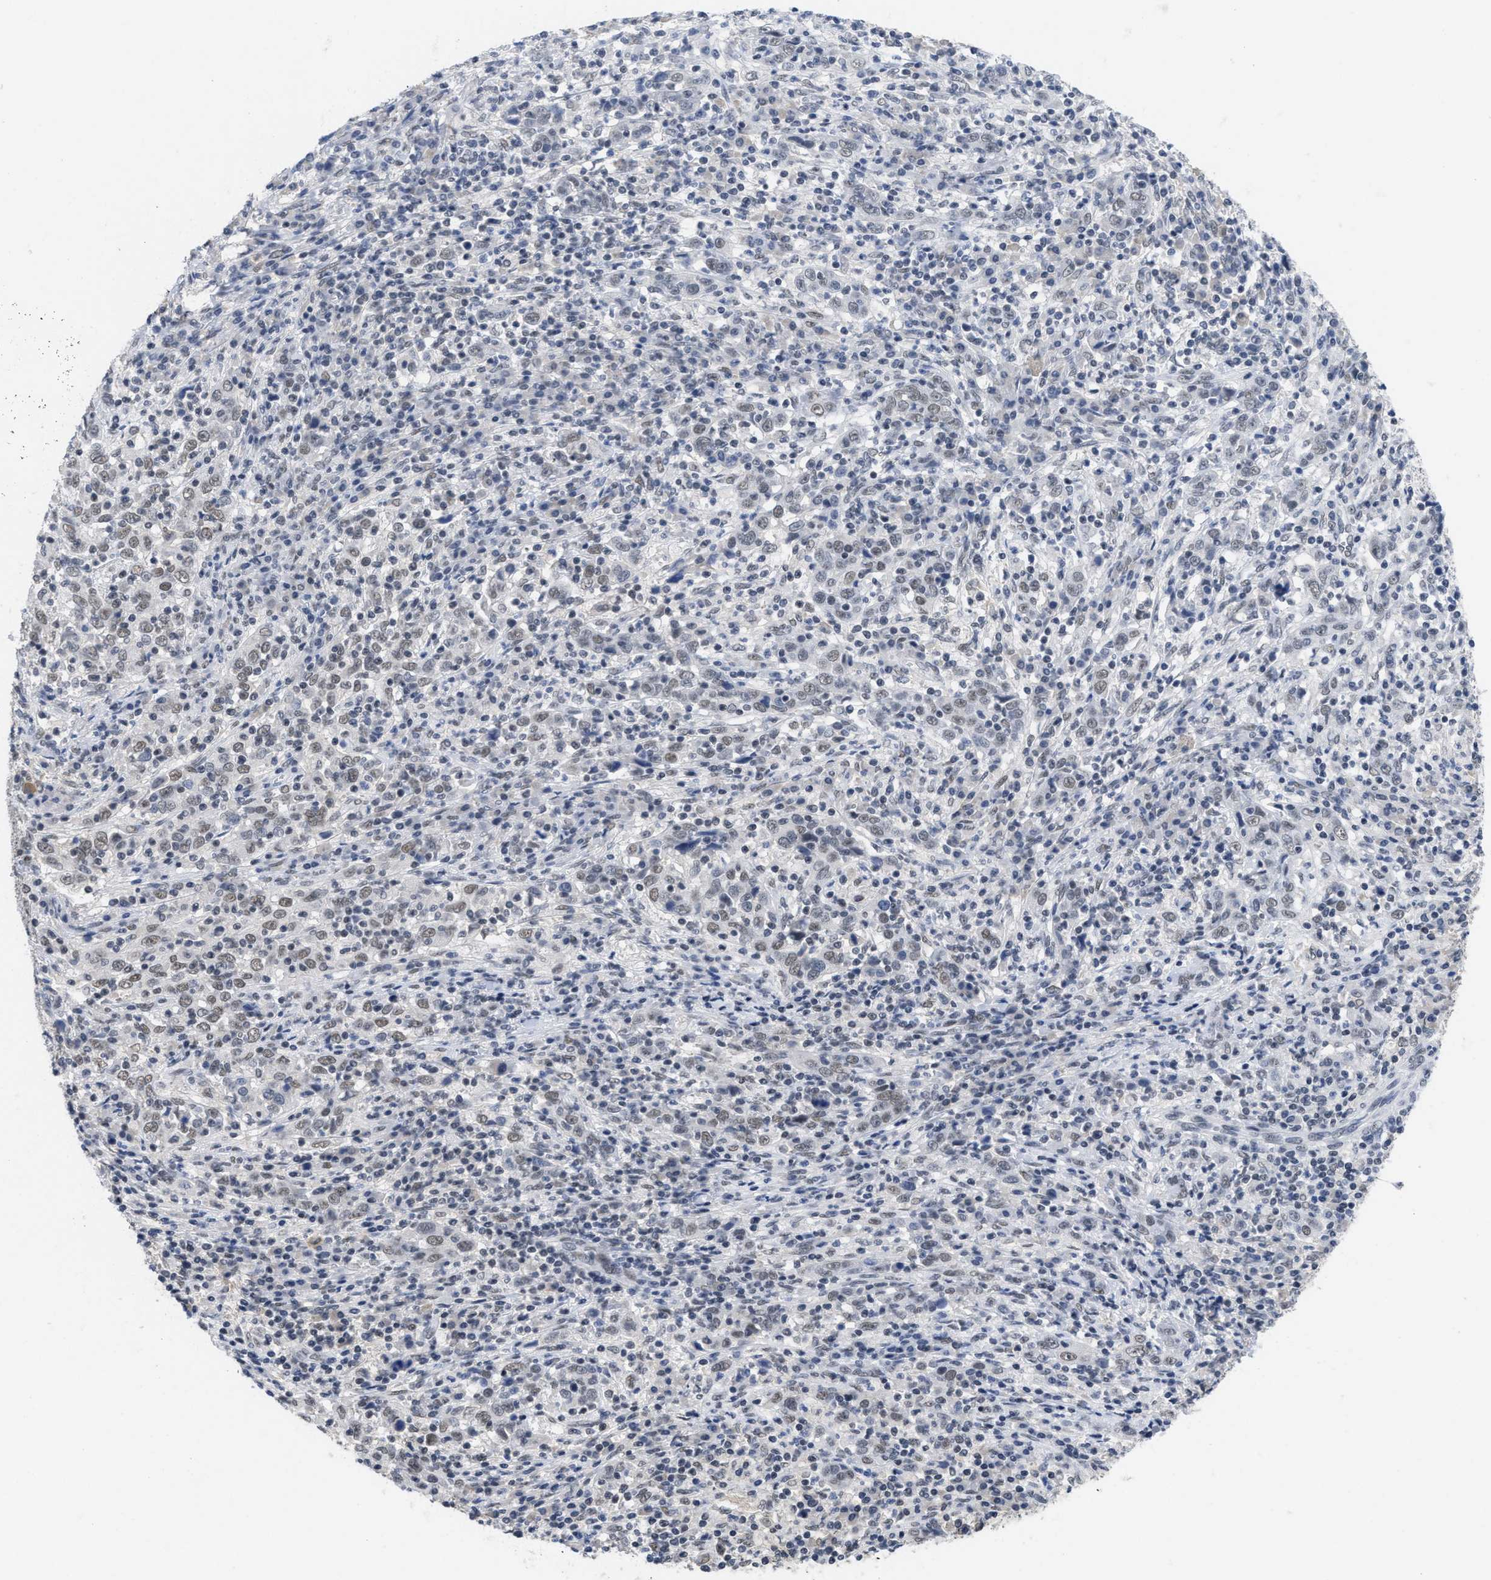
{"staining": {"intensity": "weak", "quantity": "<25%", "location": "nuclear"}, "tissue": "cervical cancer", "cell_type": "Tumor cells", "image_type": "cancer", "snomed": [{"axis": "morphology", "description": "Squamous cell carcinoma, NOS"}, {"axis": "topography", "description": "Cervix"}], "caption": "Tumor cells are negative for brown protein staining in cervical cancer (squamous cell carcinoma).", "gene": "GGNBP2", "patient": {"sex": "female", "age": 46}}